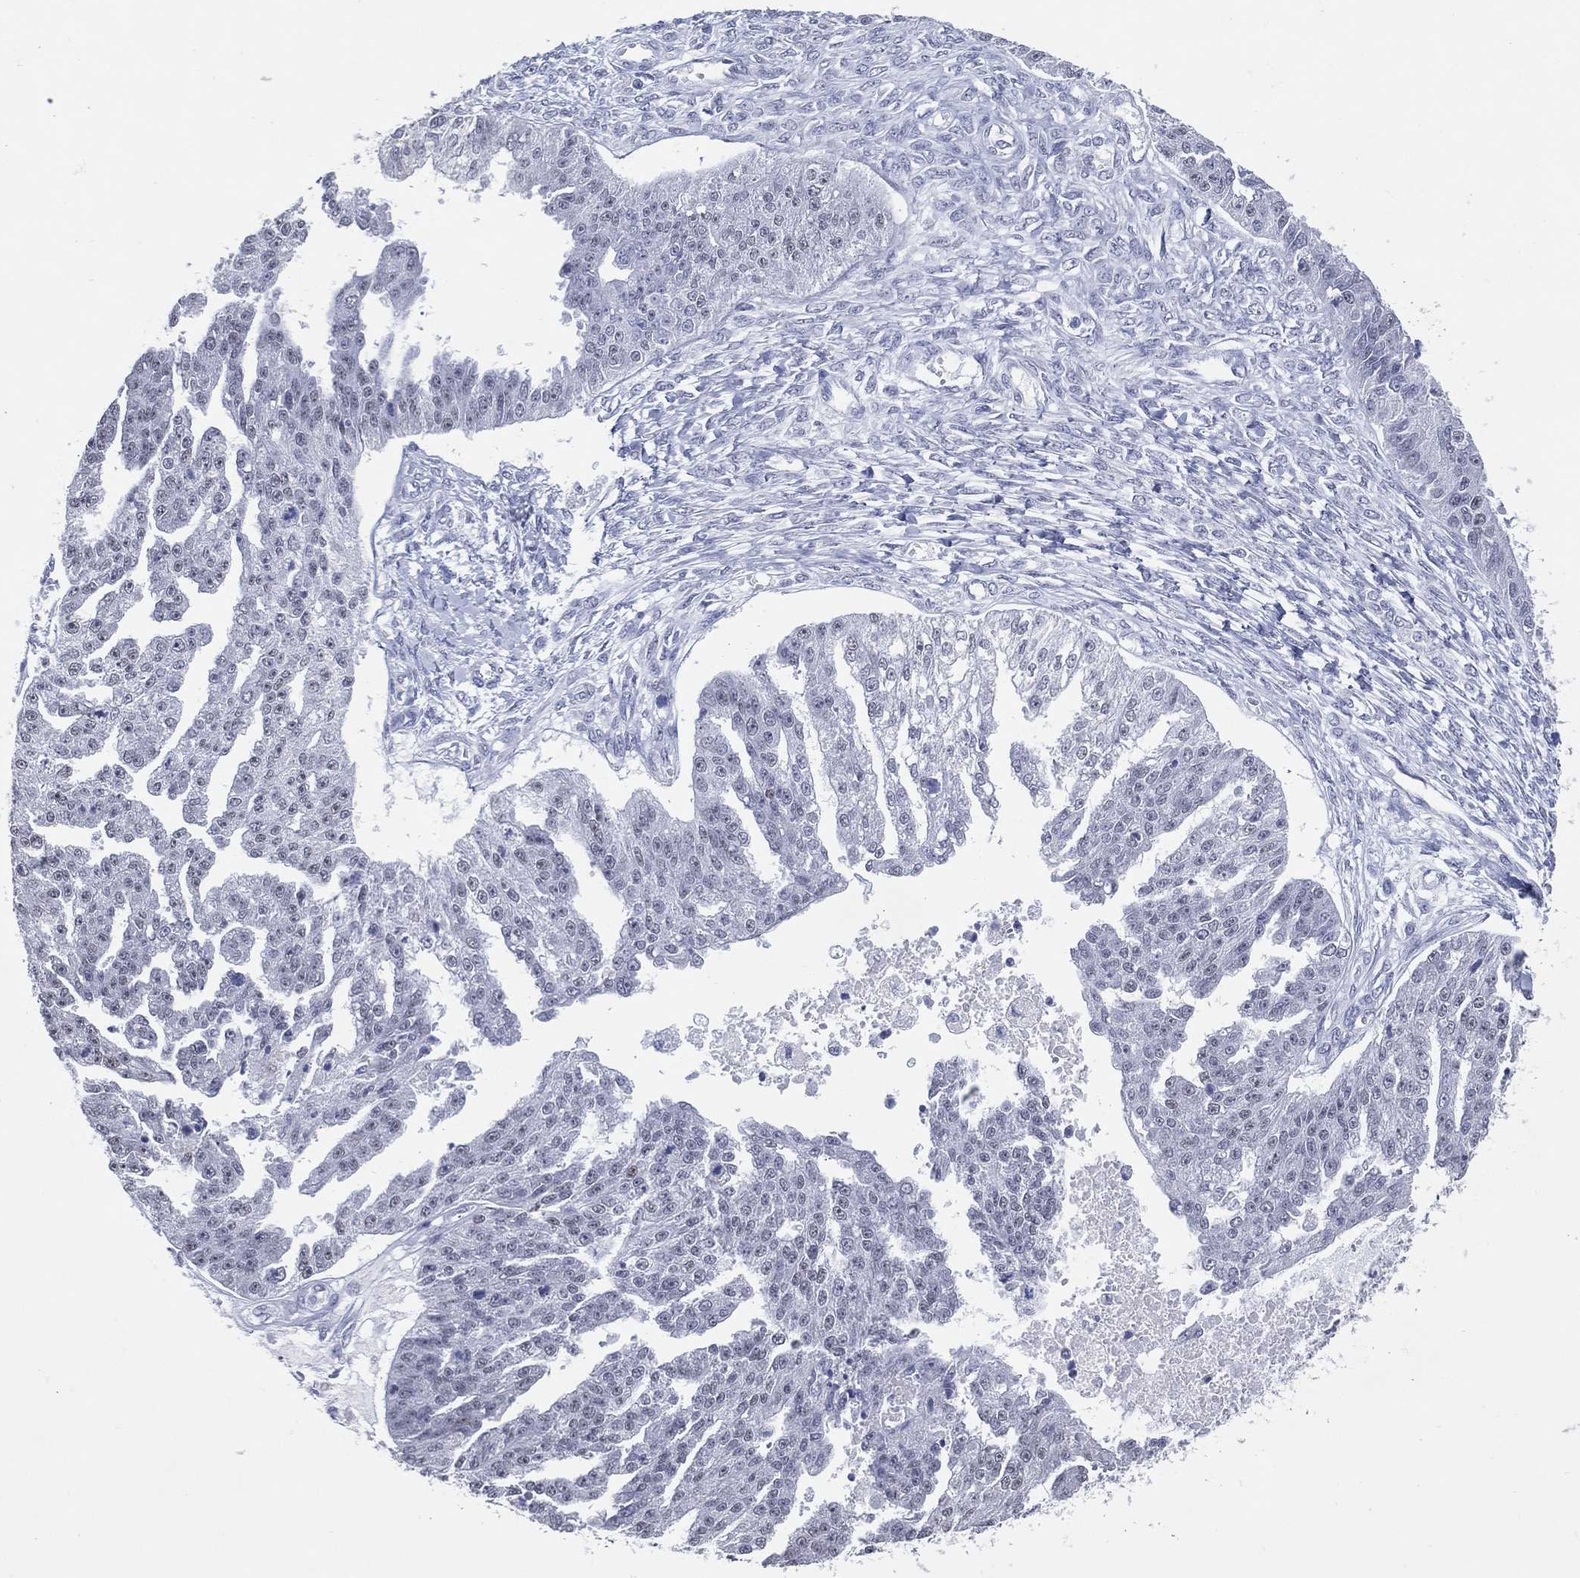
{"staining": {"intensity": "negative", "quantity": "none", "location": "none"}, "tissue": "ovarian cancer", "cell_type": "Tumor cells", "image_type": "cancer", "snomed": [{"axis": "morphology", "description": "Cystadenocarcinoma, serous, NOS"}, {"axis": "topography", "description": "Ovary"}], "caption": "Immunohistochemistry of human ovarian cancer (serous cystadenocarcinoma) displays no expression in tumor cells.", "gene": "CFAP58", "patient": {"sex": "female", "age": 58}}